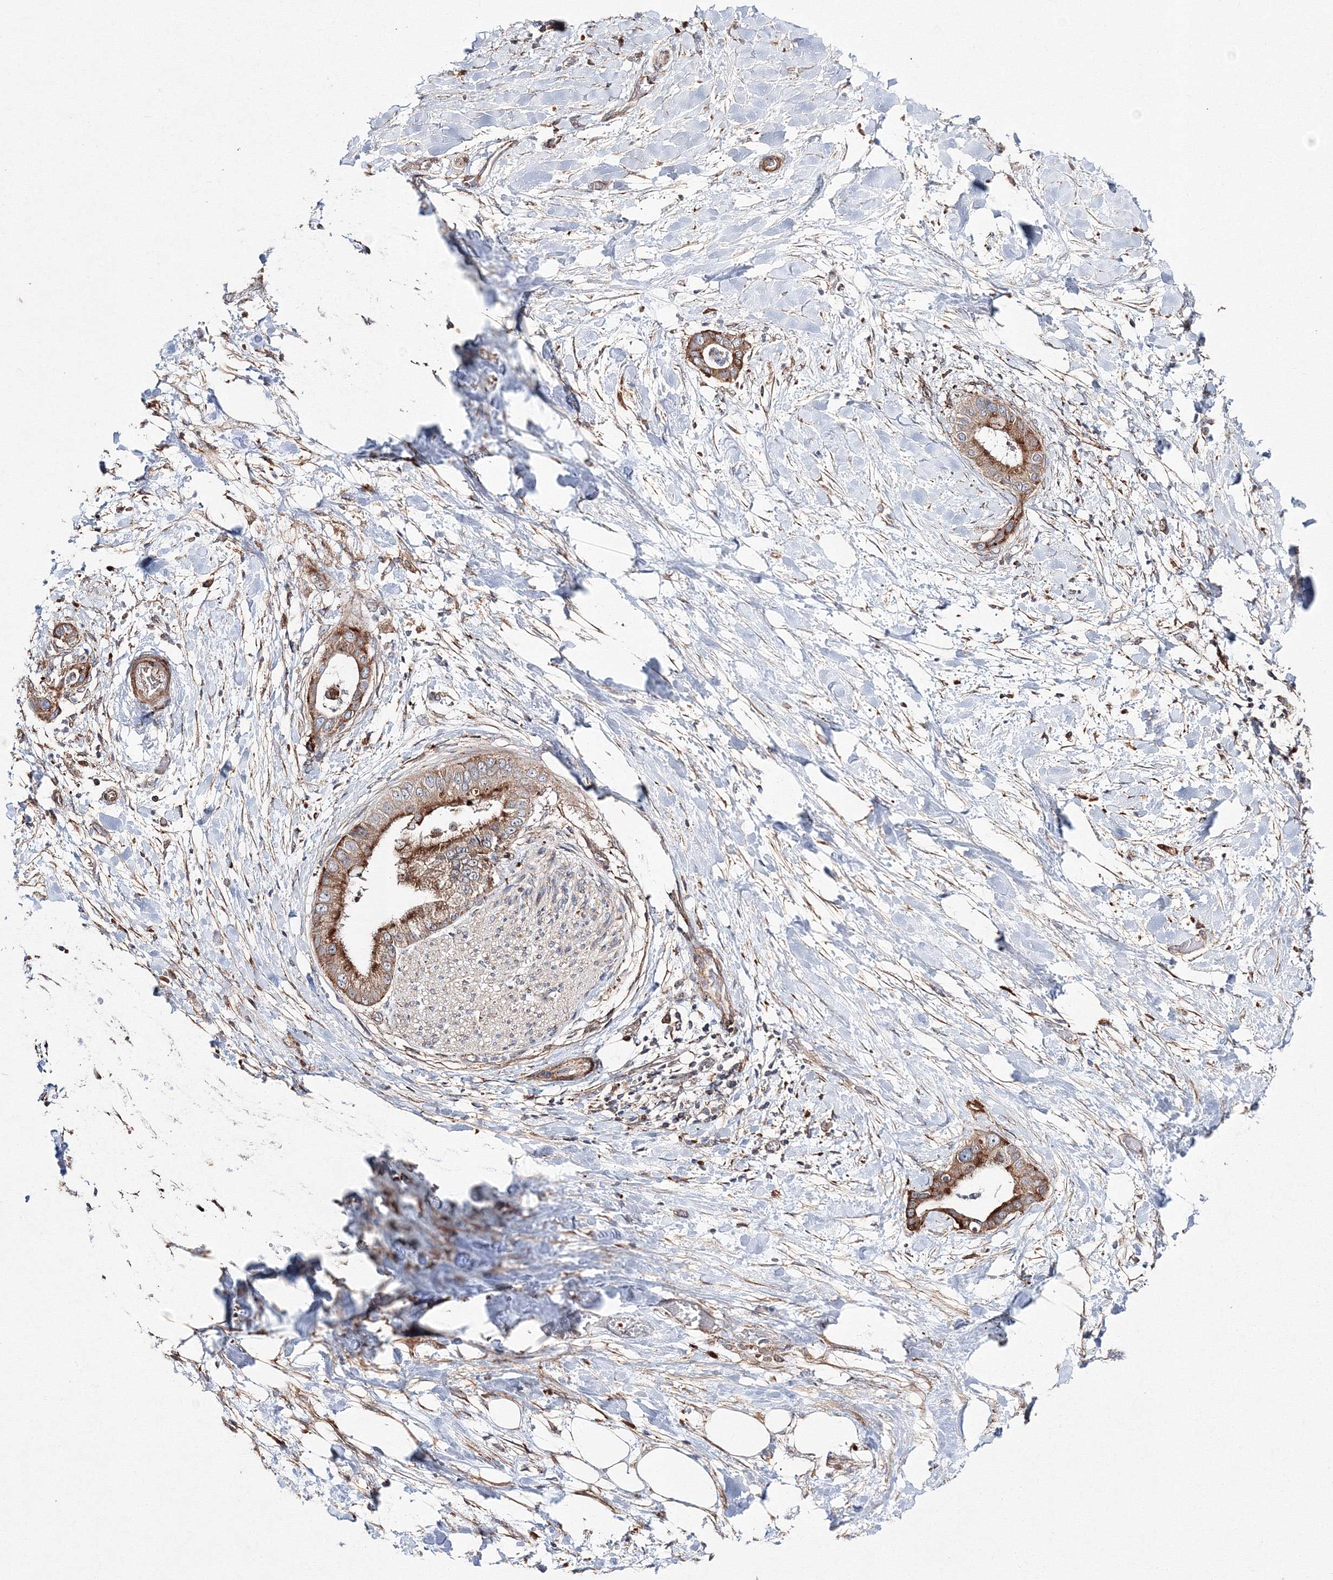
{"staining": {"intensity": "strong", "quantity": "25%-75%", "location": "cytoplasmic/membranous"}, "tissue": "liver cancer", "cell_type": "Tumor cells", "image_type": "cancer", "snomed": [{"axis": "morphology", "description": "Cholangiocarcinoma"}, {"axis": "topography", "description": "Liver"}], "caption": "Immunohistochemical staining of human liver cancer shows strong cytoplasmic/membranous protein positivity in approximately 25%-75% of tumor cells. Immunohistochemistry stains the protein in brown and the nuclei are stained blue.", "gene": "DDO", "patient": {"sex": "female", "age": 54}}